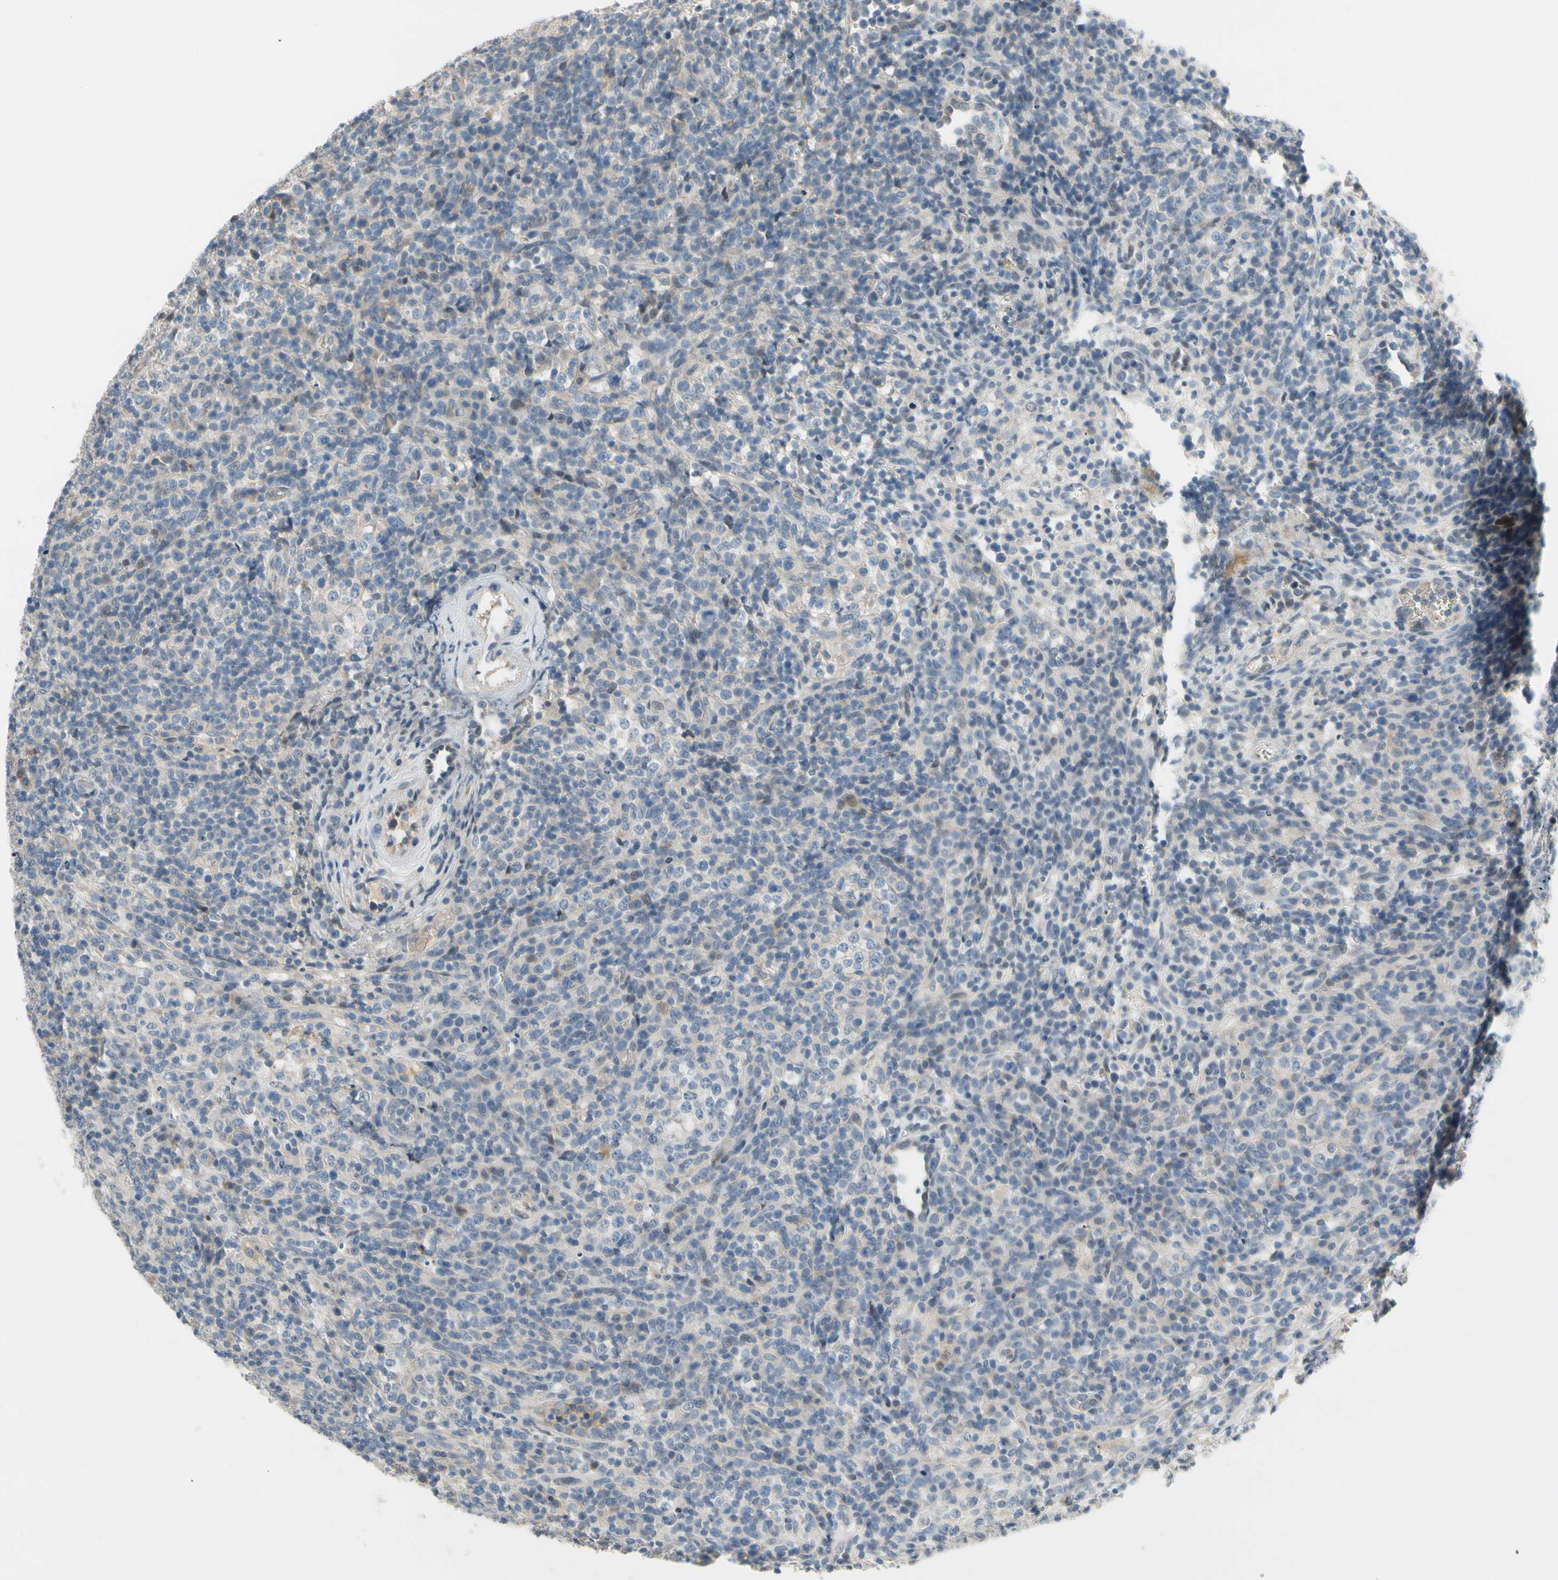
{"staining": {"intensity": "negative", "quantity": "none", "location": "none"}, "tissue": "lymphoma", "cell_type": "Tumor cells", "image_type": "cancer", "snomed": [{"axis": "morphology", "description": "Malignant lymphoma, non-Hodgkin's type, High grade"}, {"axis": "topography", "description": "Lymph node"}], "caption": "Histopathology image shows no protein expression in tumor cells of high-grade malignant lymphoma, non-Hodgkin's type tissue.", "gene": "PIP5K1B", "patient": {"sex": "female", "age": 76}}